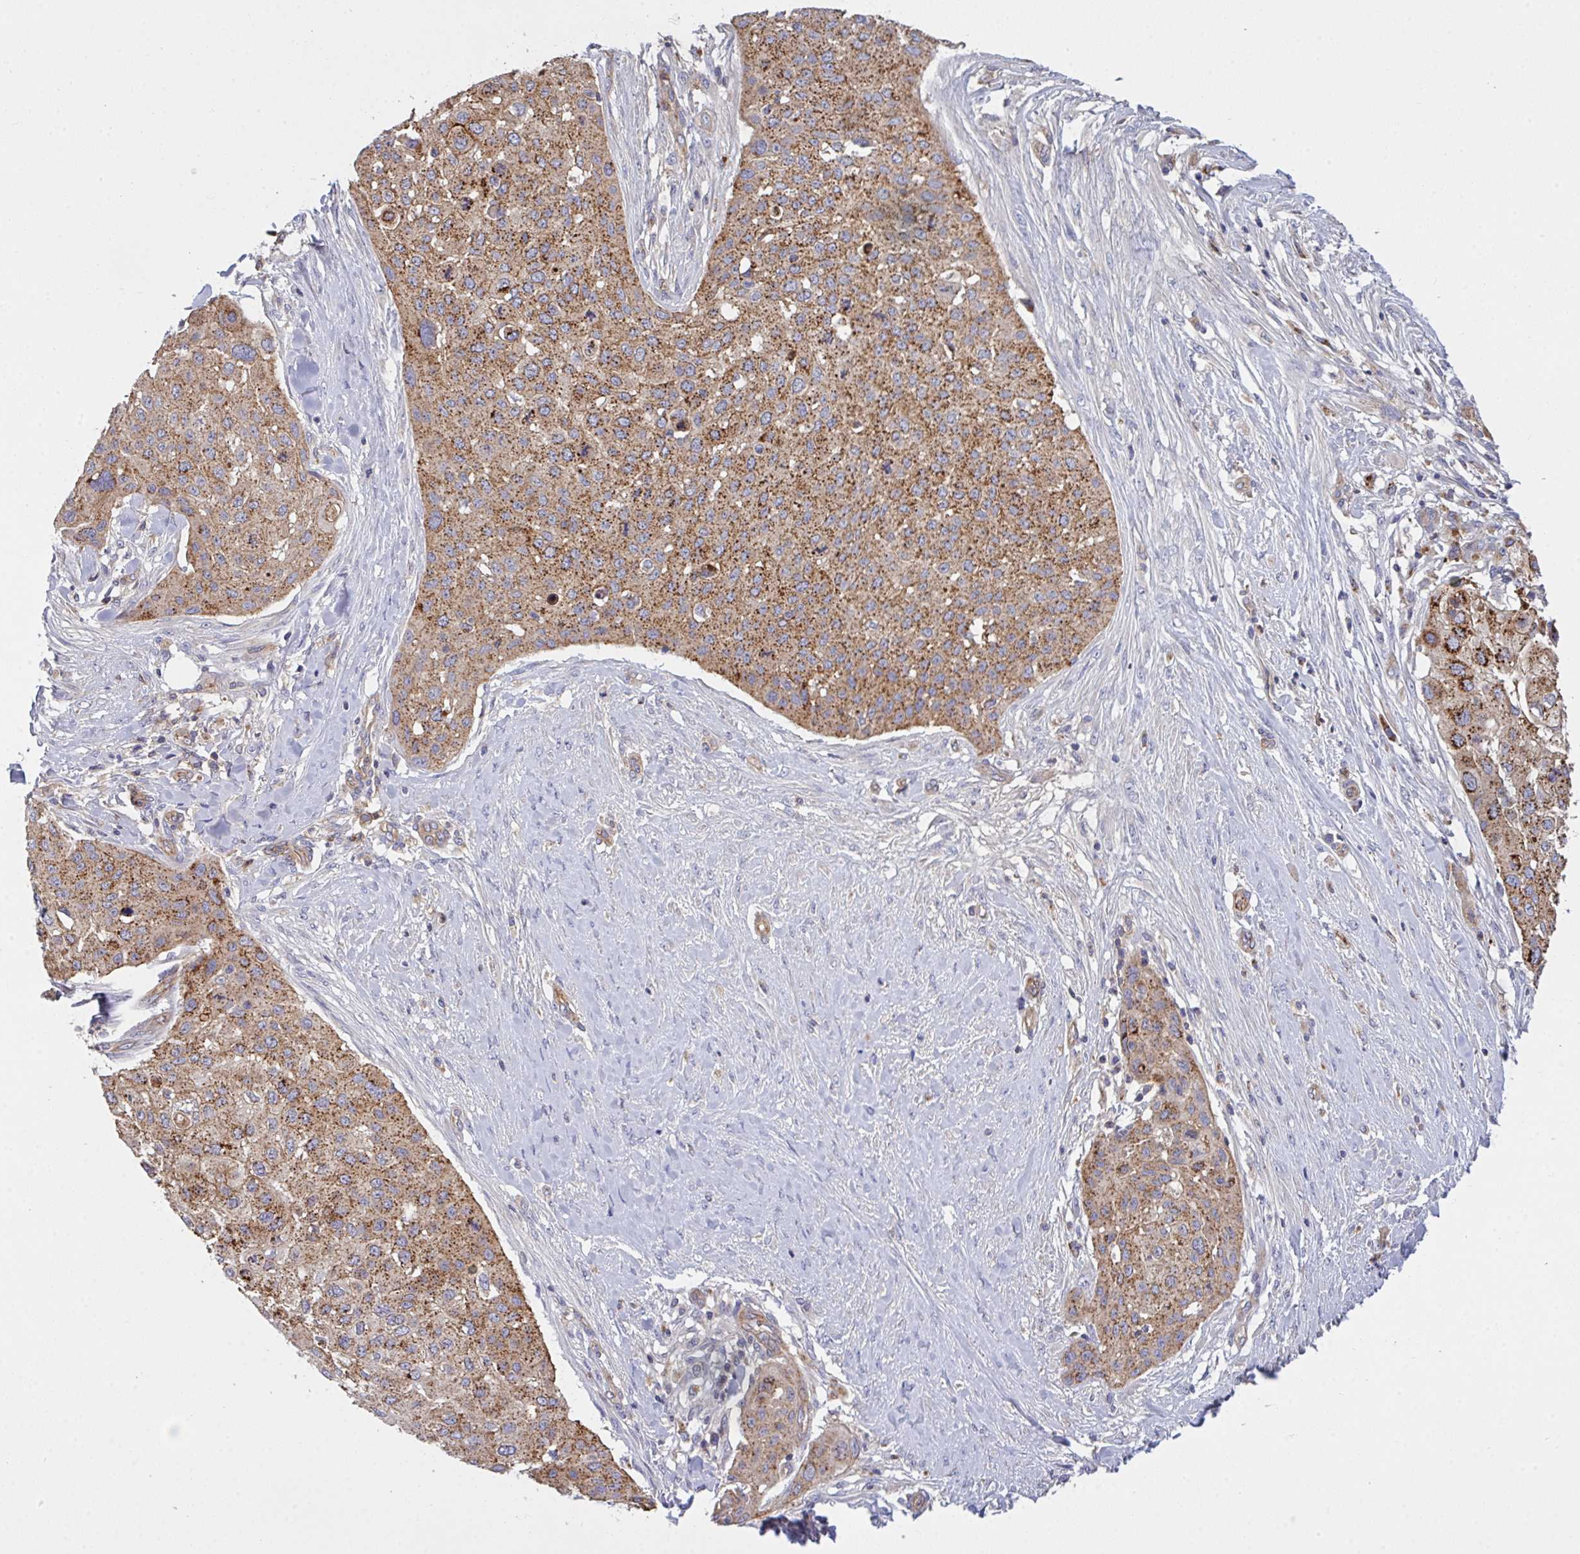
{"staining": {"intensity": "strong", "quantity": ">75%", "location": "cytoplasmic/membranous"}, "tissue": "skin cancer", "cell_type": "Tumor cells", "image_type": "cancer", "snomed": [{"axis": "morphology", "description": "Squamous cell carcinoma, NOS"}, {"axis": "topography", "description": "Skin"}], "caption": "Human skin cancer stained with a brown dye demonstrates strong cytoplasmic/membranous positive positivity in about >75% of tumor cells.", "gene": "C4orf36", "patient": {"sex": "female", "age": 87}}